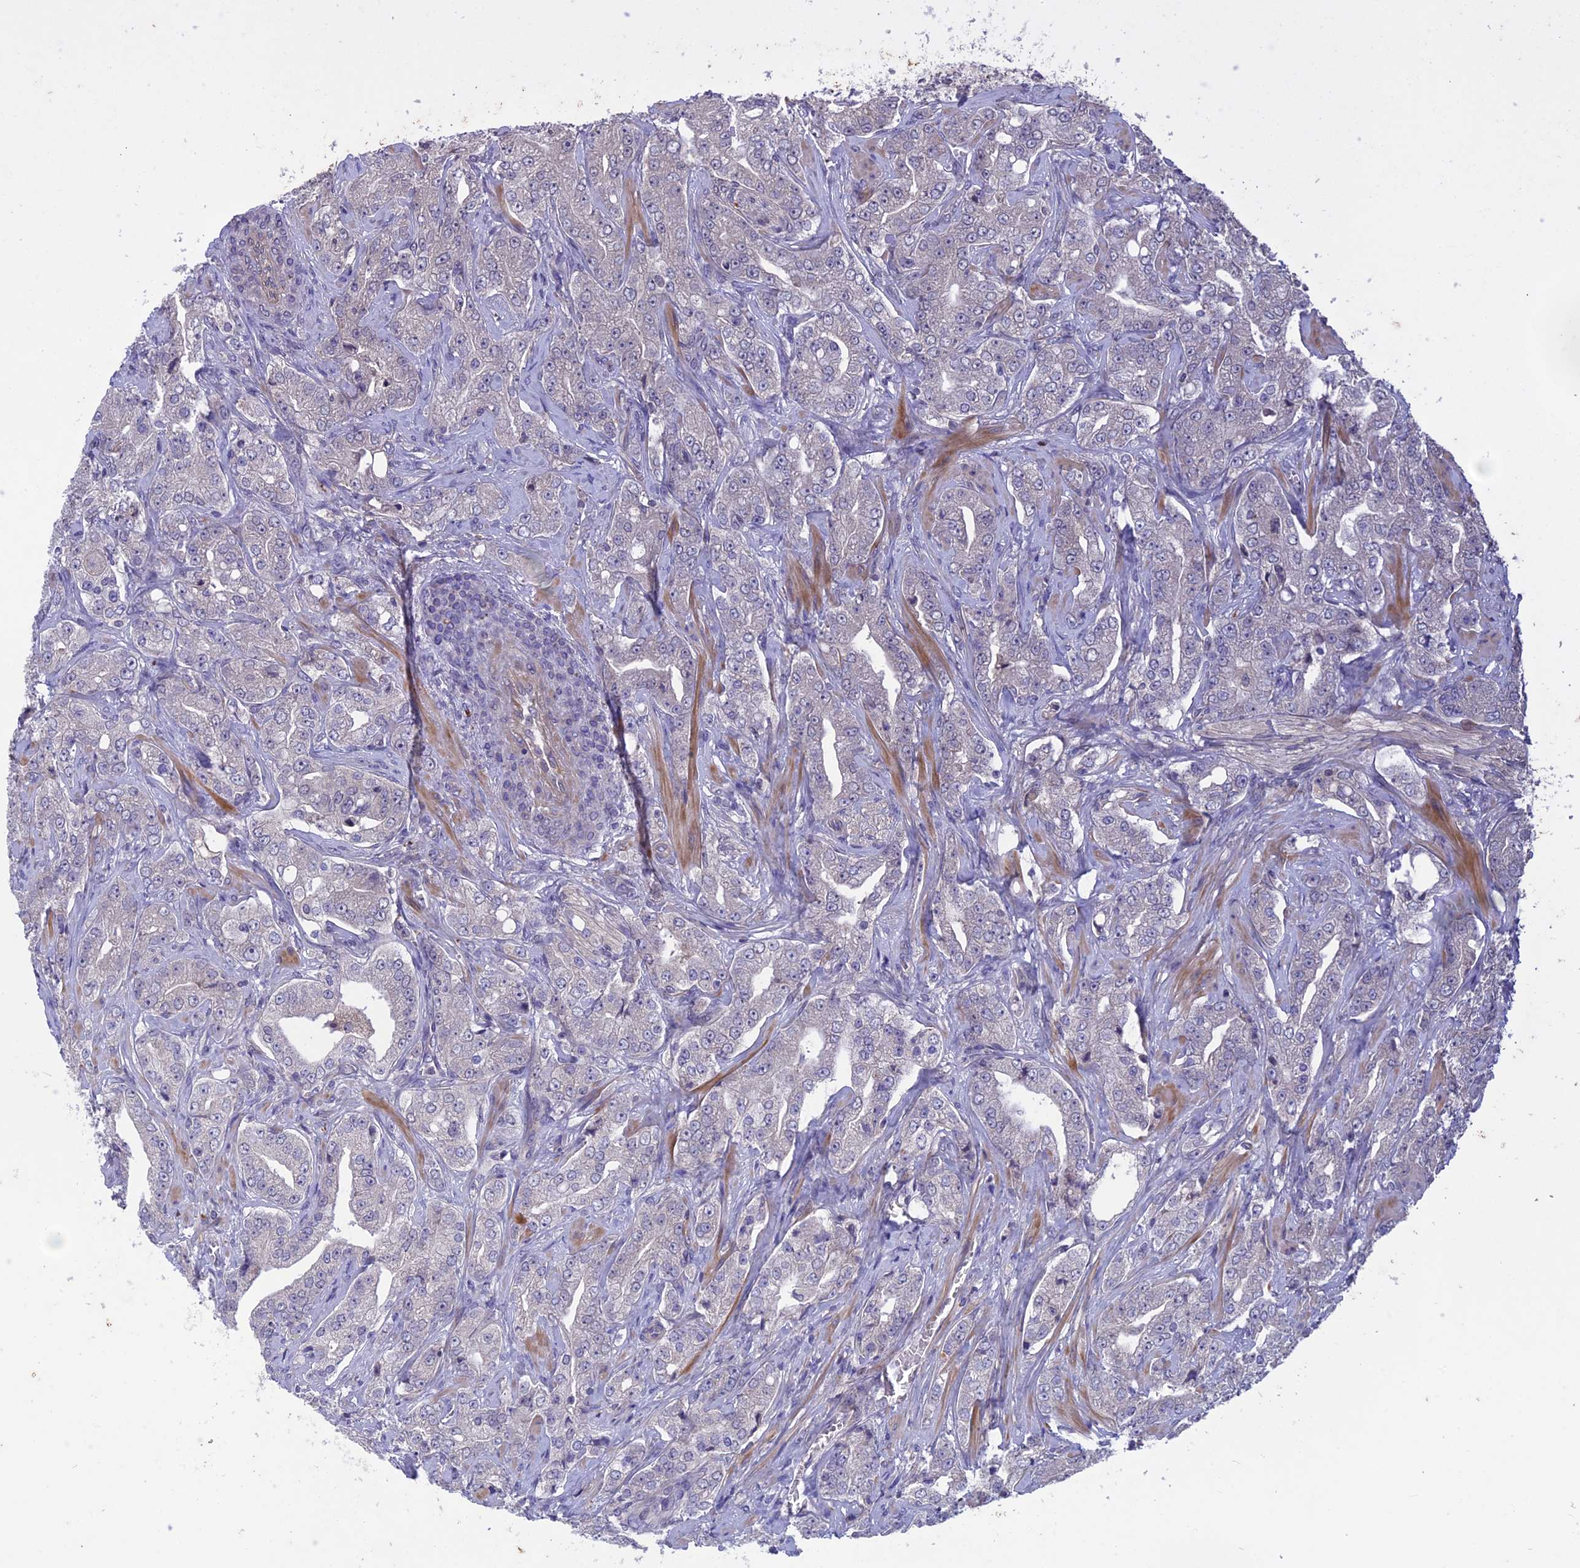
{"staining": {"intensity": "negative", "quantity": "none", "location": "none"}, "tissue": "prostate cancer", "cell_type": "Tumor cells", "image_type": "cancer", "snomed": [{"axis": "morphology", "description": "Adenocarcinoma, Low grade"}, {"axis": "topography", "description": "Prostate"}], "caption": "The immunohistochemistry photomicrograph has no significant staining in tumor cells of prostate cancer tissue.", "gene": "ADO", "patient": {"sex": "male", "age": 67}}